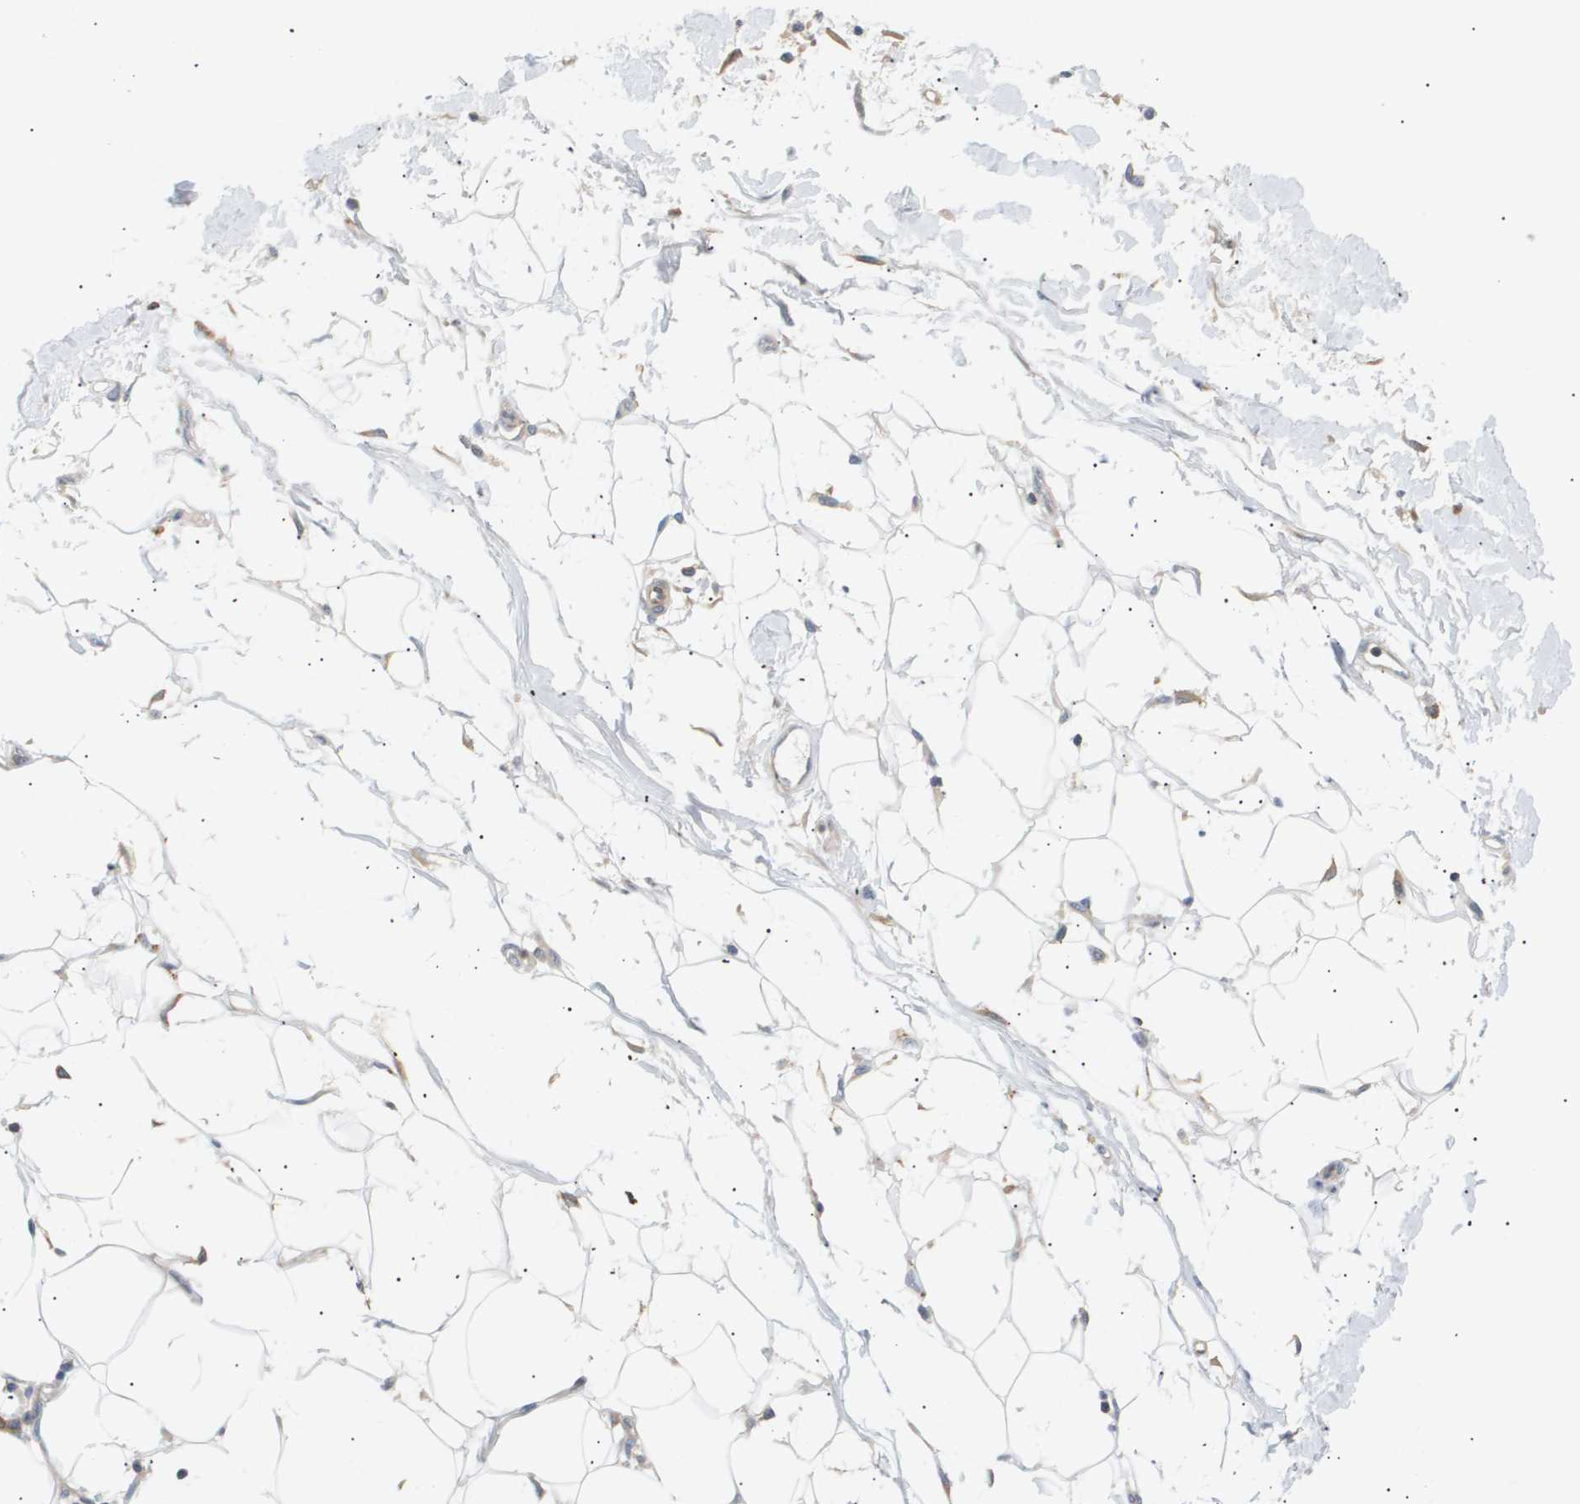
{"staining": {"intensity": "negative", "quantity": "none", "location": "none"}, "tissue": "adipose tissue", "cell_type": "Adipocytes", "image_type": "normal", "snomed": [{"axis": "morphology", "description": "Normal tissue, NOS"}, {"axis": "morphology", "description": "Squamous cell carcinoma, NOS"}, {"axis": "topography", "description": "Skin"}, {"axis": "topography", "description": "Peripheral nerve tissue"}], "caption": "Protein analysis of unremarkable adipose tissue displays no significant positivity in adipocytes.", "gene": "CORO2B", "patient": {"sex": "male", "age": 83}}